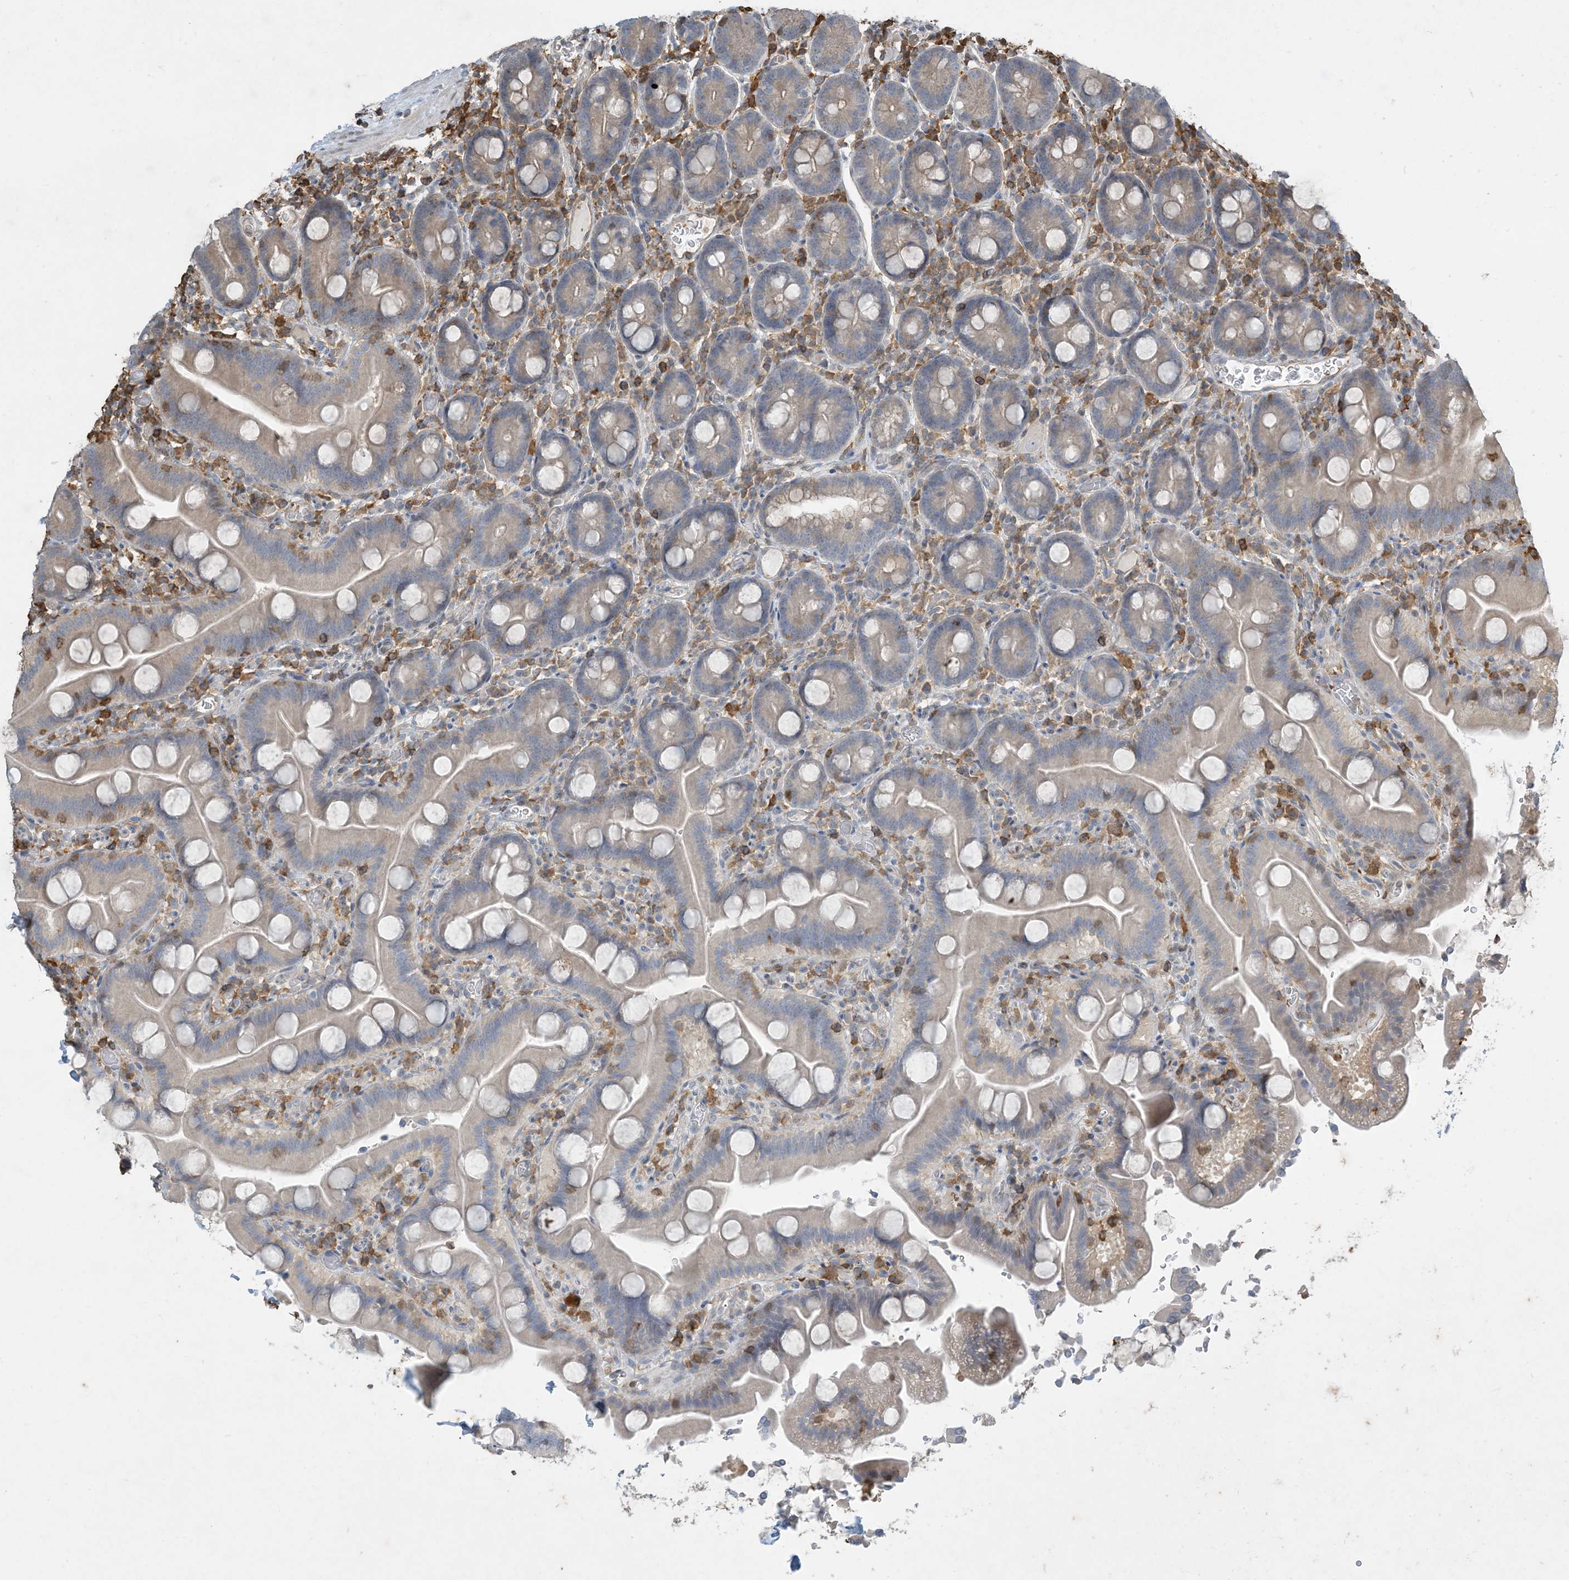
{"staining": {"intensity": "negative", "quantity": "none", "location": "none"}, "tissue": "duodenum", "cell_type": "Glandular cells", "image_type": "normal", "snomed": [{"axis": "morphology", "description": "Normal tissue, NOS"}, {"axis": "topography", "description": "Duodenum"}], "caption": "This is a histopathology image of immunohistochemistry staining of normal duodenum, which shows no staining in glandular cells. Brightfield microscopy of immunohistochemistry stained with DAB (brown) and hematoxylin (blue), captured at high magnification.", "gene": "TMSB4X", "patient": {"sex": "male", "age": 55}}